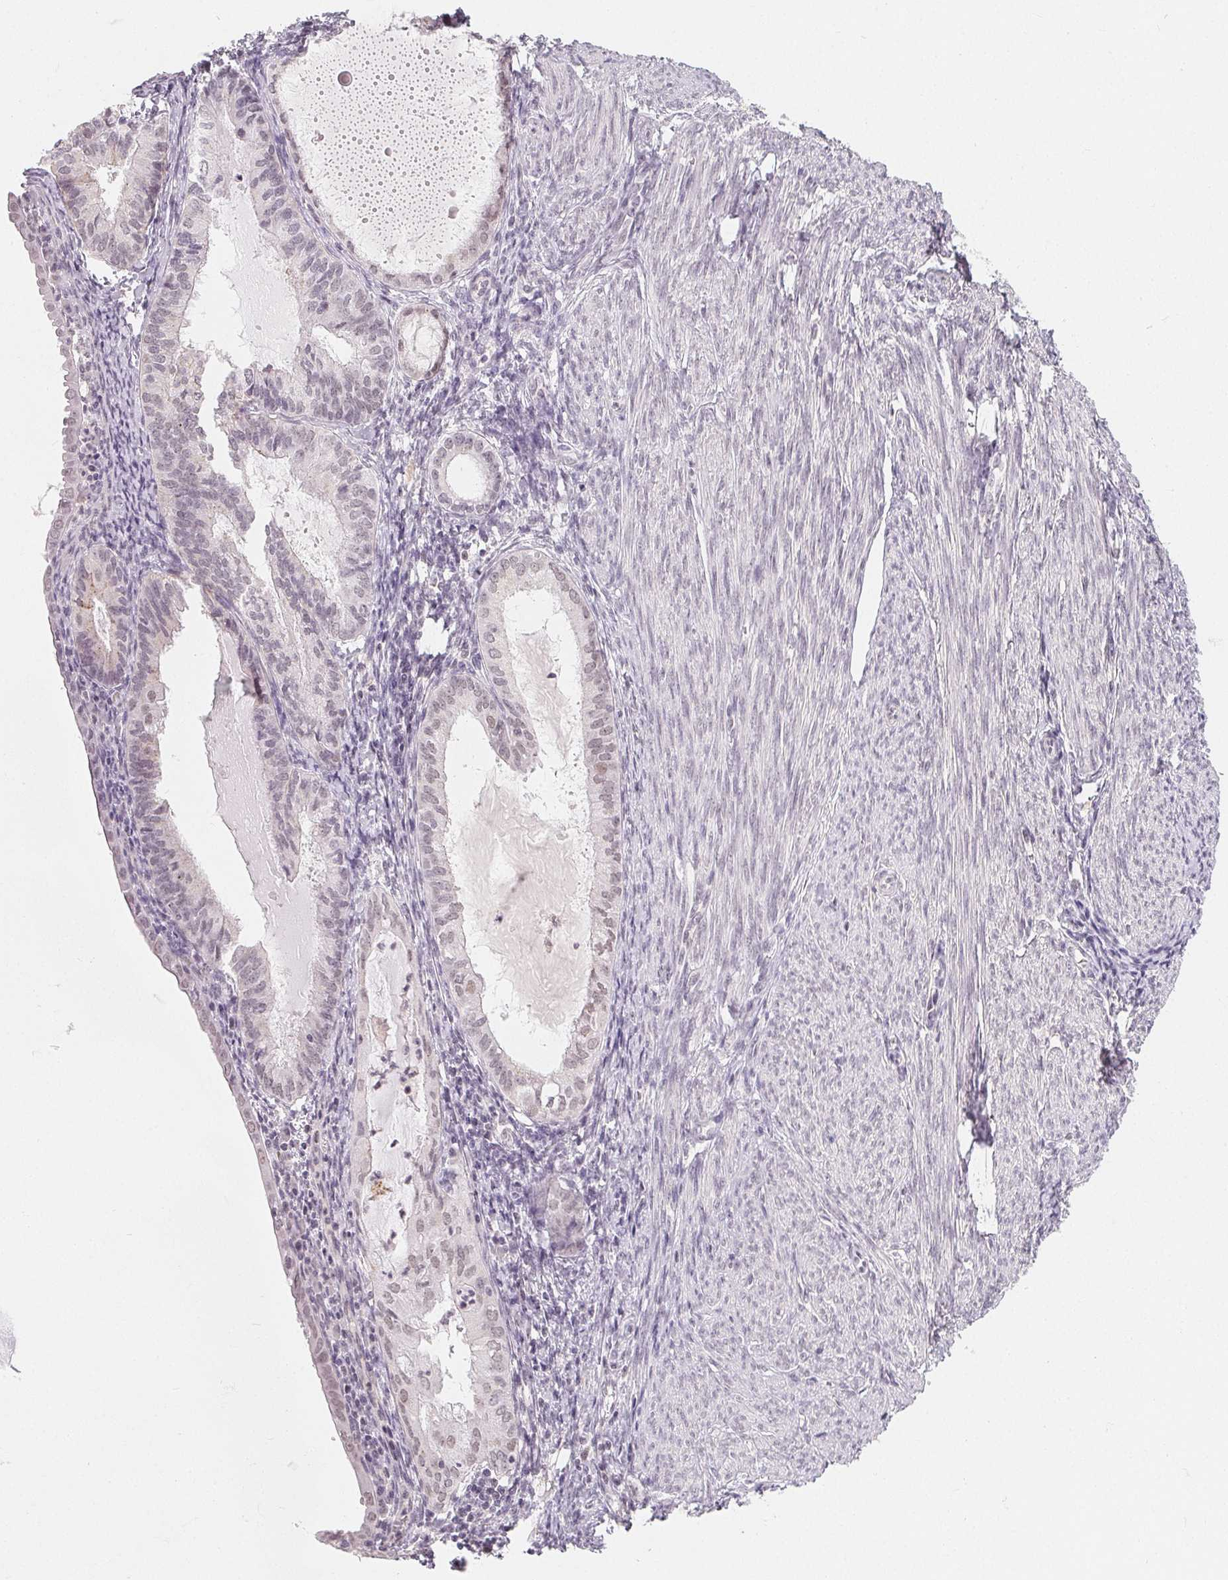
{"staining": {"intensity": "negative", "quantity": "none", "location": "none"}, "tissue": "endometrial cancer", "cell_type": "Tumor cells", "image_type": "cancer", "snomed": [{"axis": "morphology", "description": "Carcinoma, NOS"}, {"axis": "topography", "description": "Endometrium"}], "caption": "Human endometrial cancer stained for a protein using IHC reveals no staining in tumor cells.", "gene": "NXF3", "patient": {"sex": "female", "age": 62}}